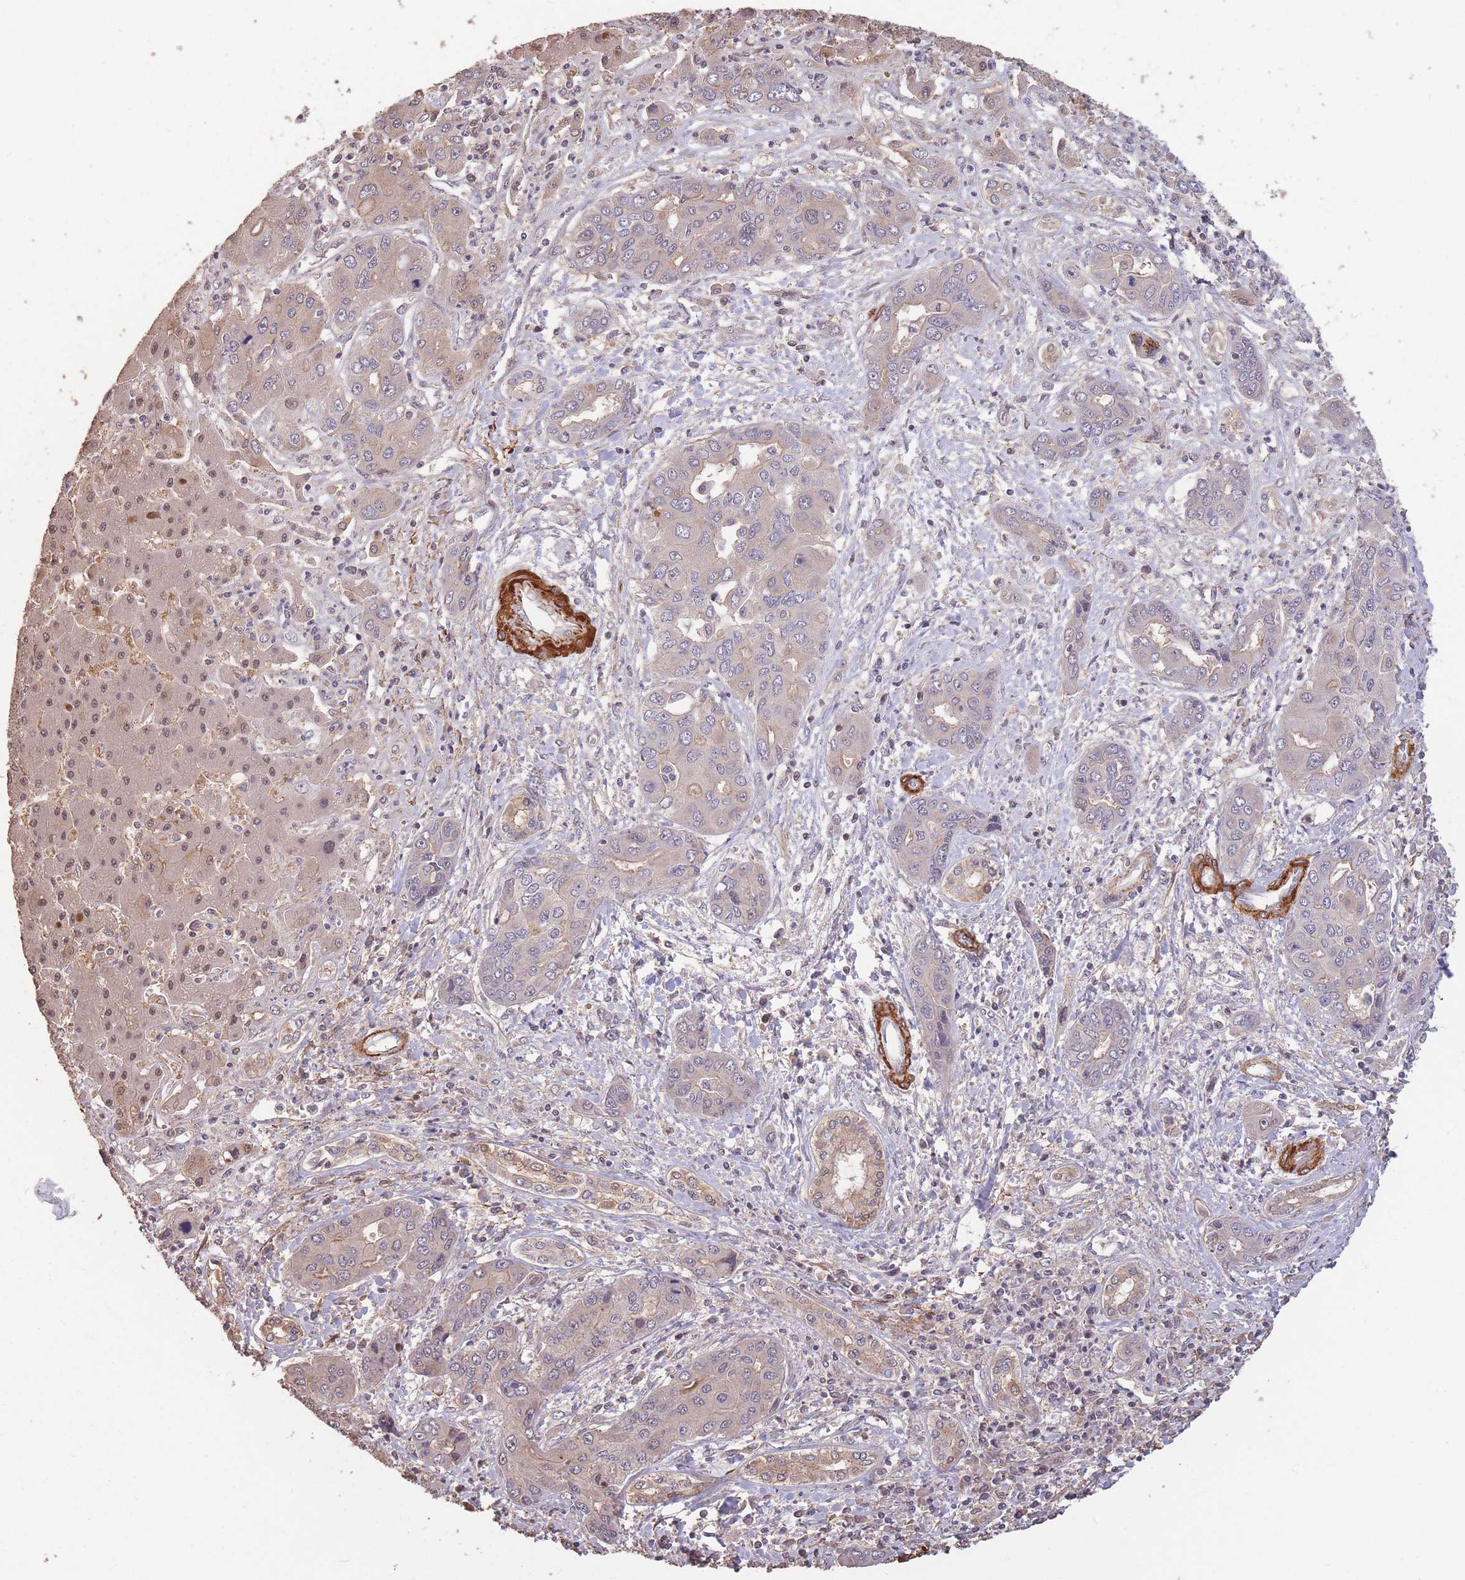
{"staining": {"intensity": "moderate", "quantity": "<25%", "location": "cytoplasmic/membranous"}, "tissue": "liver cancer", "cell_type": "Tumor cells", "image_type": "cancer", "snomed": [{"axis": "morphology", "description": "Cholangiocarcinoma"}, {"axis": "topography", "description": "Liver"}], "caption": "This is an image of immunohistochemistry staining of liver cancer (cholangiocarcinoma), which shows moderate positivity in the cytoplasmic/membranous of tumor cells.", "gene": "NLRC4", "patient": {"sex": "male", "age": 67}}